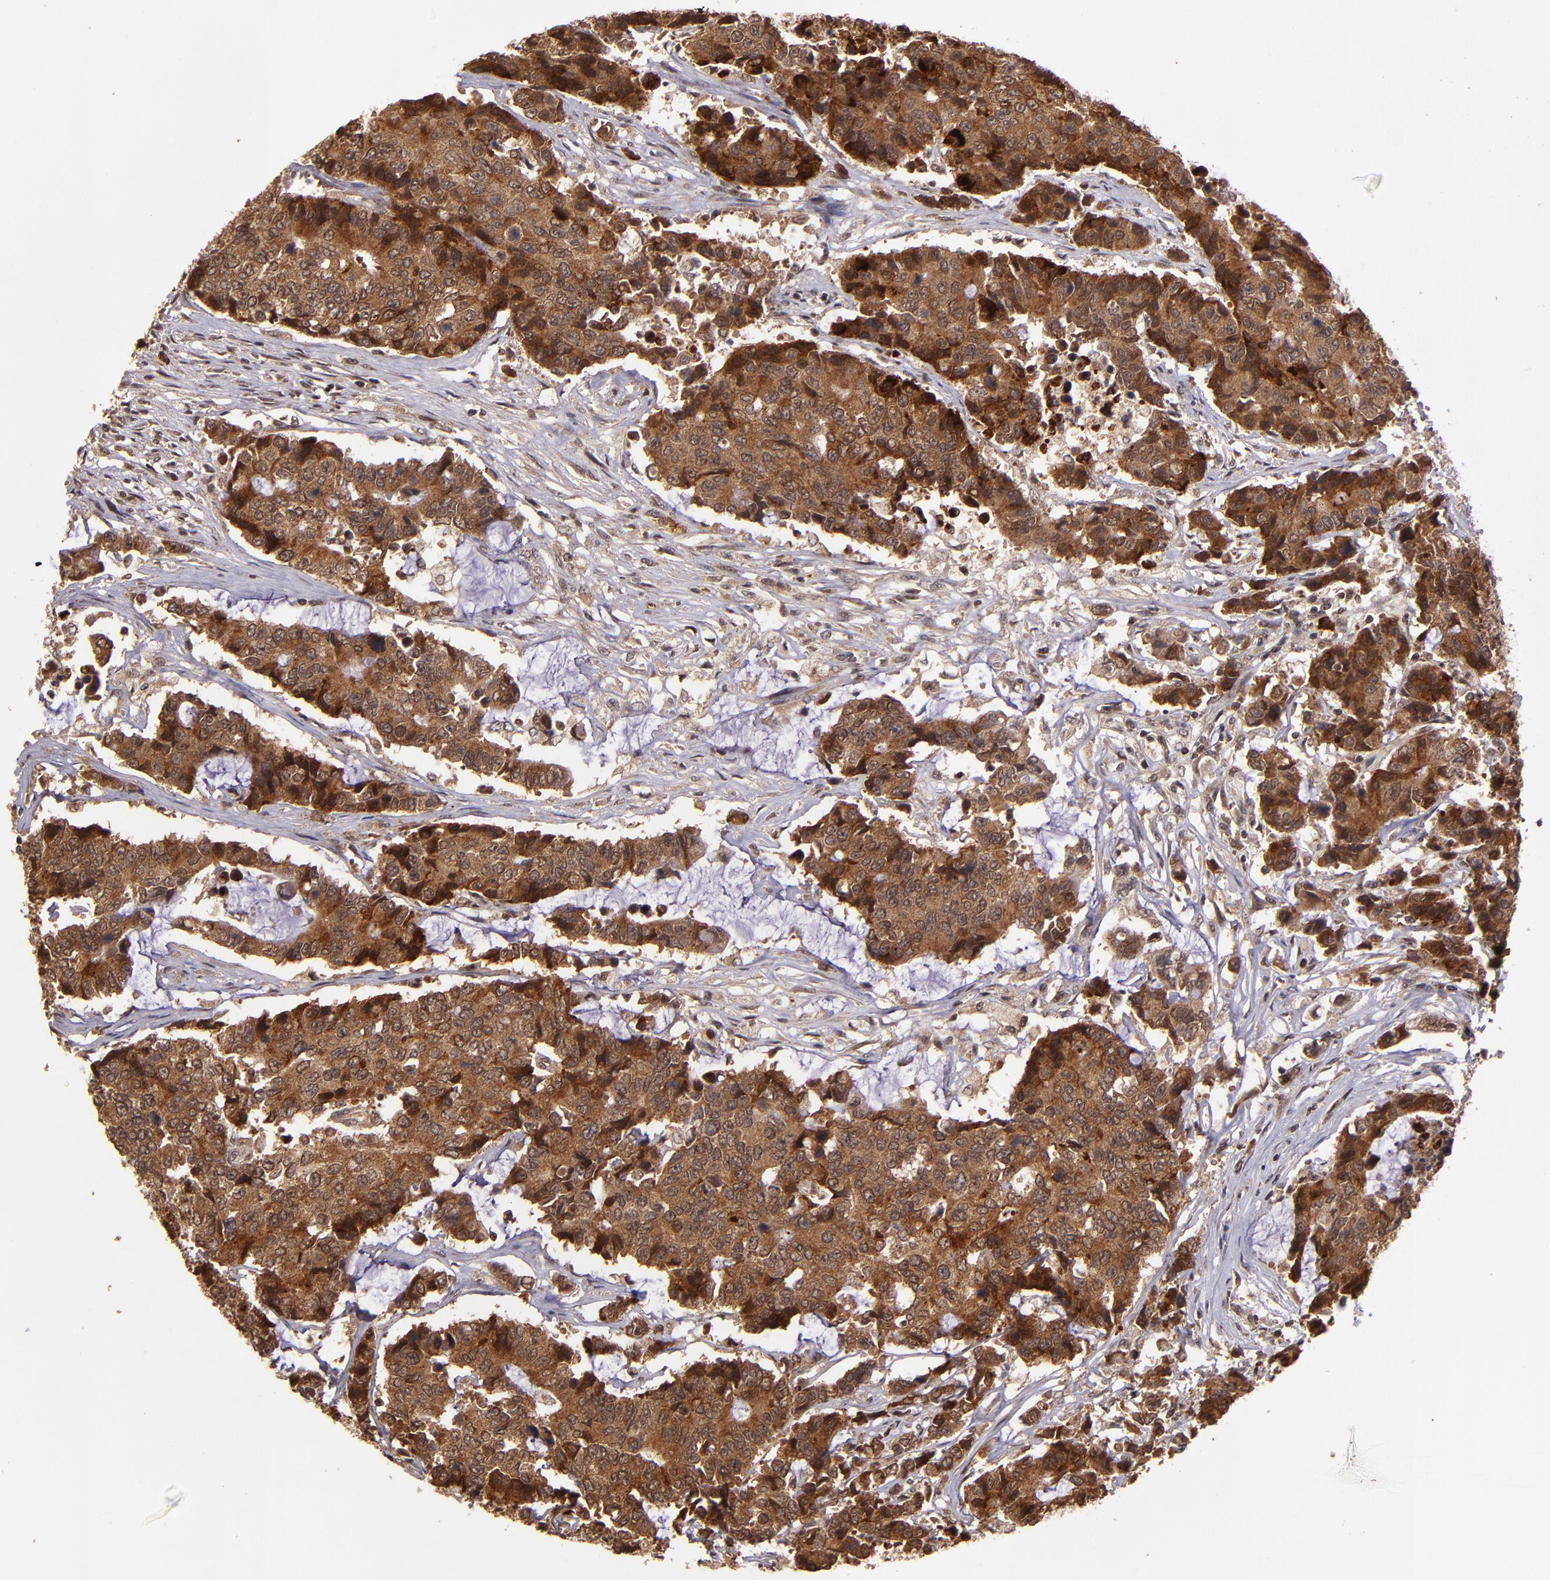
{"staining": {"intensity": "strong", "quantity": ">75%", "location": "cytoplasmic/membranous"}, "tissue": "colorectal cancer", "cell_type": "Tumor cells", "image_type": "cancer", "snomed": [{"axis": "morphology", "description": "Adenocarcinoma, NOS"}, {"axis": "topography", "description": "Colon"}], "caption": "Approximately >75% of tumor cells in colorectal cancer show strong cytoplasmic/membranous protein staining as visualized by brown immunohistochemical staining.", "gene": "RIOK3", "patient": {"sex": "female", "age": 86}}